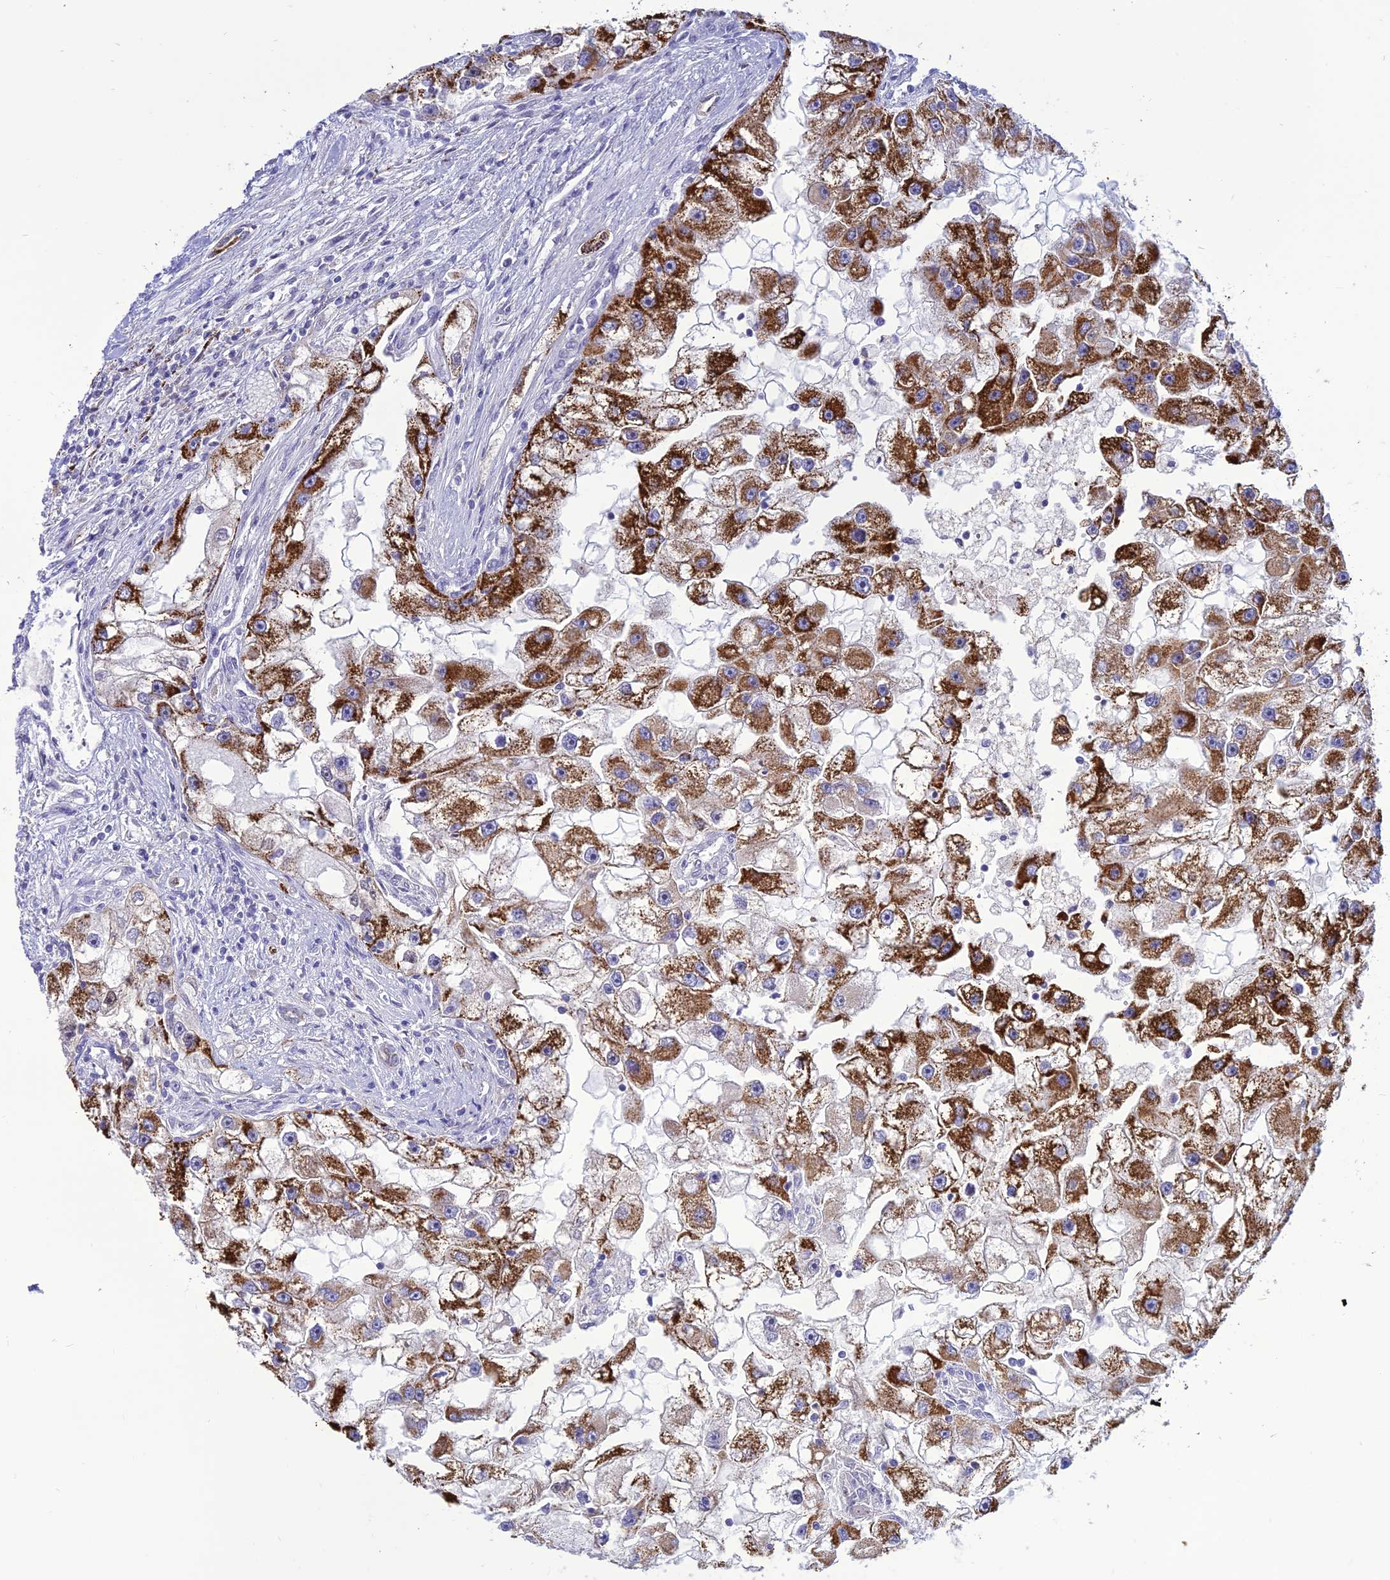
{"staining": {"intensity": "strong", "quantity": "25%-75%", "location": "cytoplasmic/membranous"}, "tissue": "renal cancer", "cell_type": "Tumor cells", "image_type": "cancer", "snomed": [{"axis": "morphology", "description": "Adenocarcinoma, NOS"}, {"axis": "topography", "description": "Kidney"}], "caption": "Renal cancer (adenocarcinoma) stained for a protein displays strong cytoplasmic/membranous positivity in tumor cells. (Stains: DAB (3,3'-diaminobenzidine) in brown, nuclei in blue, Microscopy: brightfield microscopy at high magnification).", "gene": "C6orf163", "patient": {"sex": "male", "age": 63}}